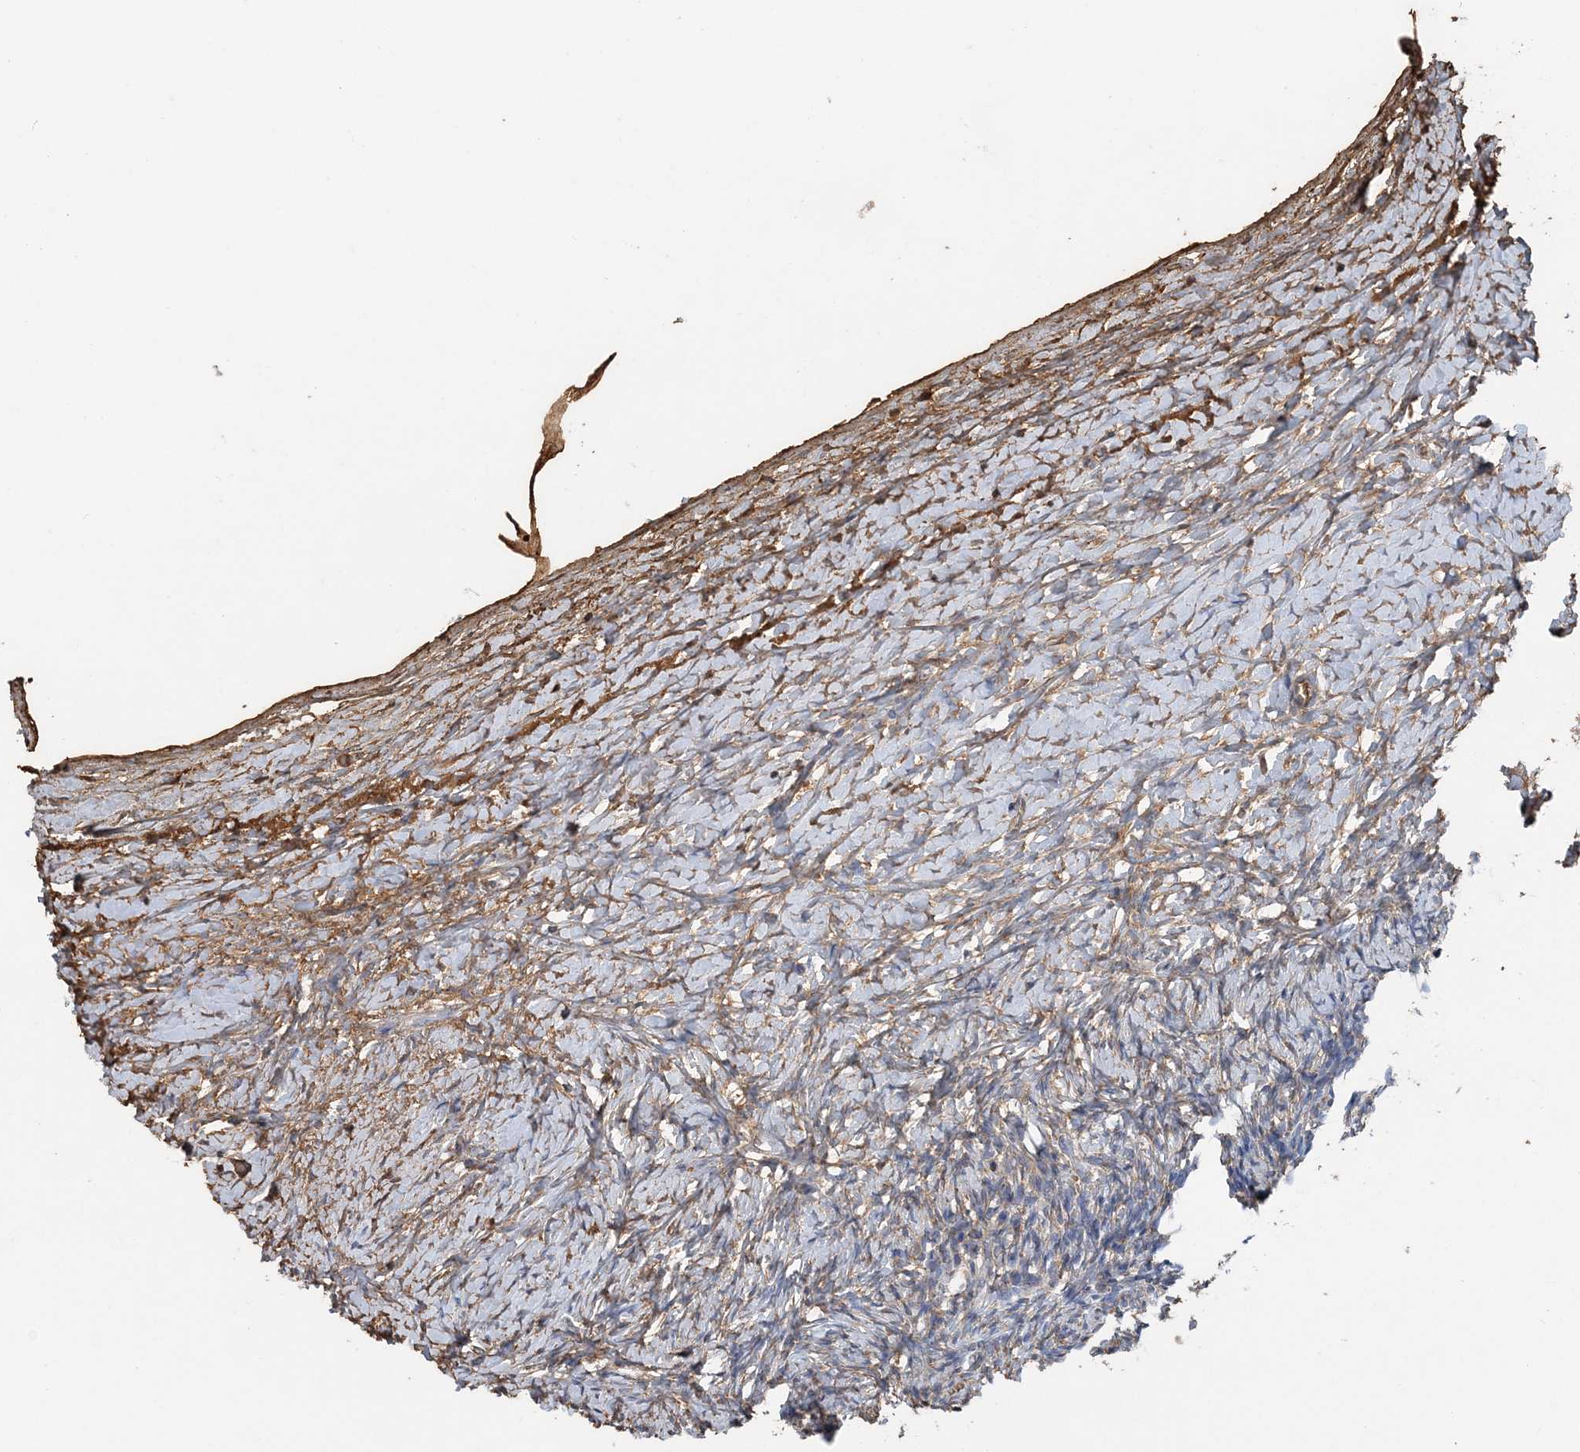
{"staining": {"intensity": "negative", "quantity": "none", "location": "none"}, "tissue": "ovary", "cell_type": "Follicle cells", "image_type": "normal", "snomed": [{"axis": "morphology", "description": "Normal tissue, NOS"}, {"axis": "morphology", "description": "Developmental malformation"}, {"axis": "topography", "description": "Ovary"}], "caption": "Follicle cells are negative for protein expression in normal human ovary. (Stains: DAB (3,3'-diaminobenzidine) immunohistochemistry (IHC) with hematoxylin counter stain, Microscopy: brightfield microscopy at high magnification).", "gene": "HBD", "patient": {"sex": "female", "age": 39}}